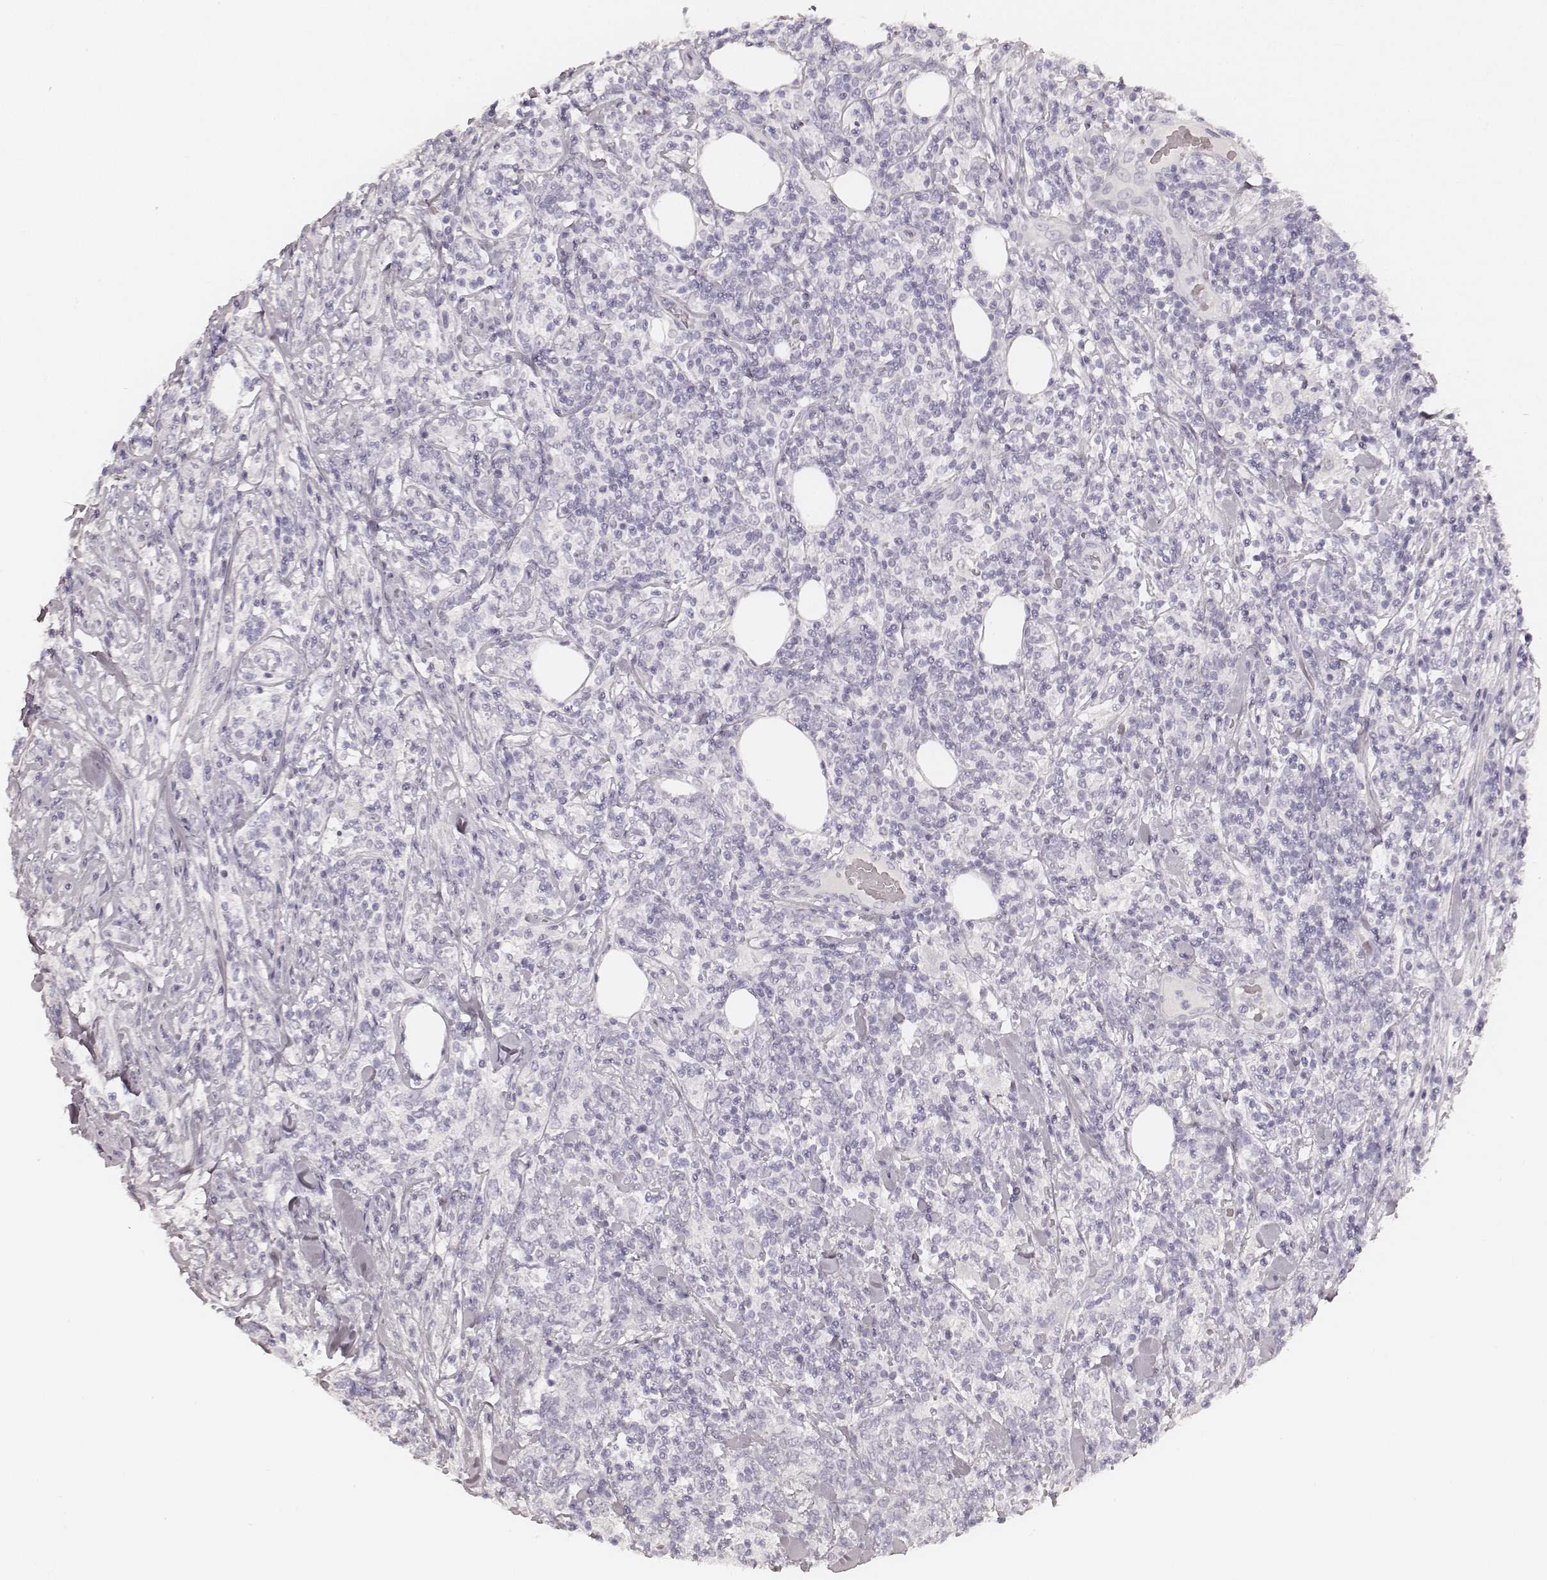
{"staining": {"intensity": "negative", "quantity": "none", "location": "none"}, "tissue": "lymphoma", "cell_type": "Tumor cells", "image_type": "cancer", "snomed": [{"axis": "morphology", "description": "Malignant lymphoma, non-Hodgkin's type, High grade"}, {"axis": "topography", "description": "Lymph node"}], "caption": "Tumor cells show no significant expression in malignant lymphoma, non-Hodgkin's type (high-grade).", "gene": "KRT26", "patient": {"sex": "female", "age": 84}}